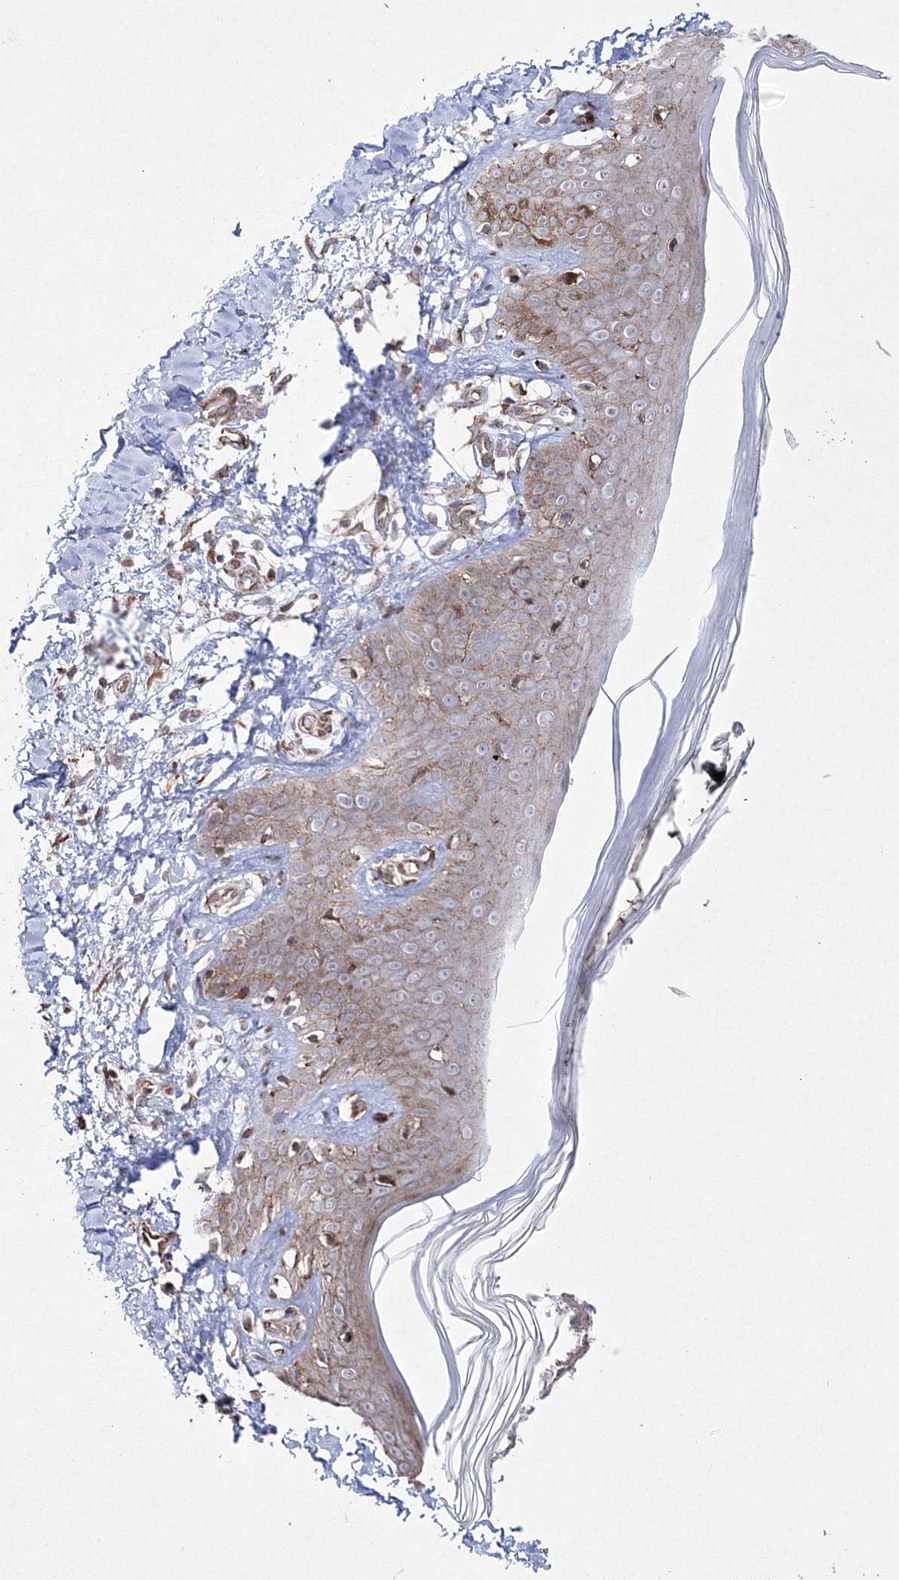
{"staining": {"intensity": "moderate", "quantity": ">75%", "location": "cytoplasmic/membranous"}, "tissue": "skin", "cell_type": "Fibroblasts", "image_type": "normal", "snomed": [{"axis": "morphology", "description": "Normal tissue, NOS"}, {"axis": "topography", "description": "Skin"}], "caption": "An image of skin stained for a protein reveals moderate cytoplasmic/membranous brown staining in fibroblasts.", "gene": "EFCAB12", "patient": {"sex": "female", "age": 64}}